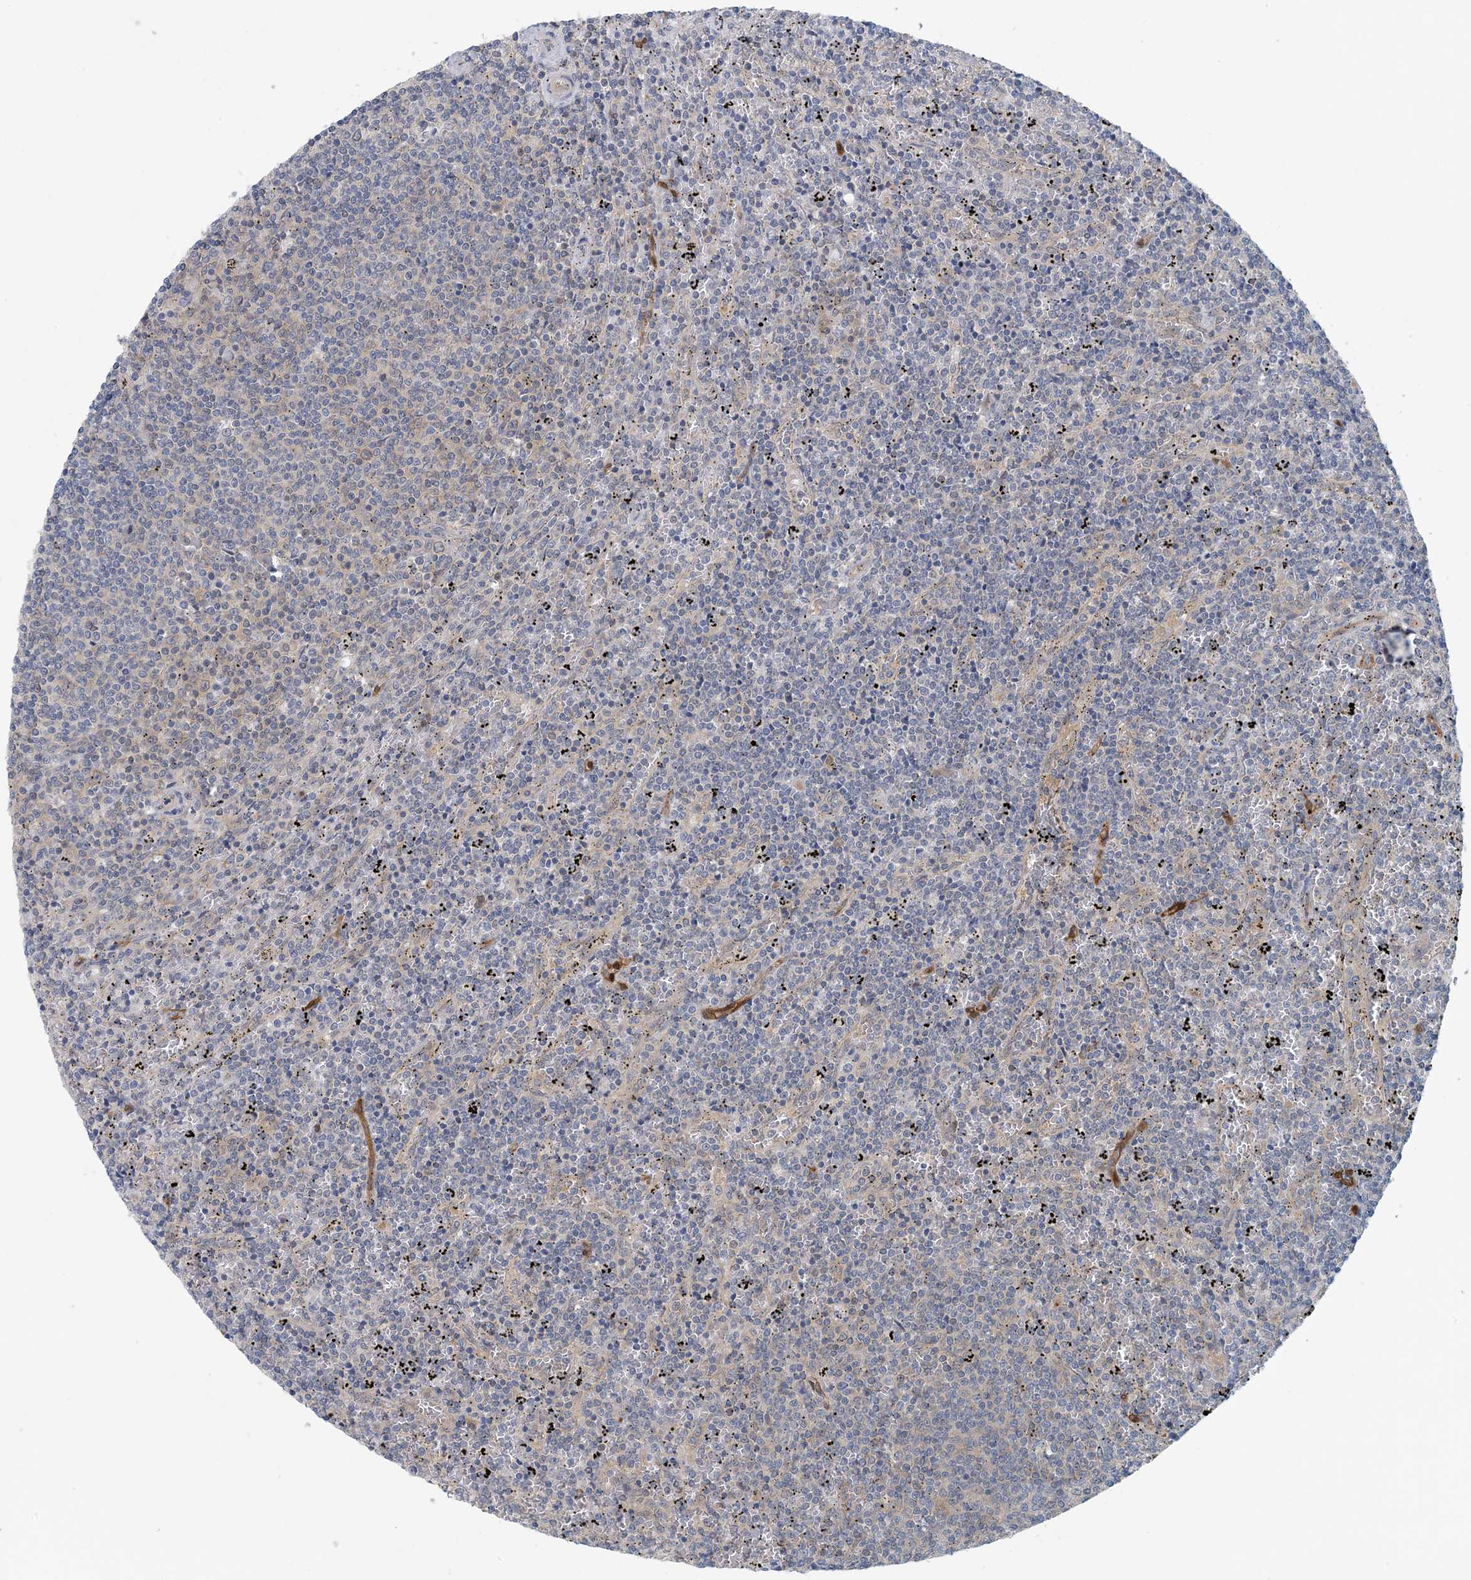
{"staining": {"intensity": "negative", "quantity": "none", "location": "none"}, "tissue": "lymphoma", "cell_type": "Tumor cells", "image_type": "cancer", "snomed": [{"axis": "morphology", "description": "Malignant lymphoma, non-Hodgkin's type, Low grade"}, {"axis": "topography", "description": "Spleen"}], "caption": "Lymphoma was stained to show a protein in brown. There is no significant positivity in tumor cells. (DAB immunohistochemistry, high magnification).", "gene": "HIKESHI", "patient": {"sex": "female", "age": 50}}